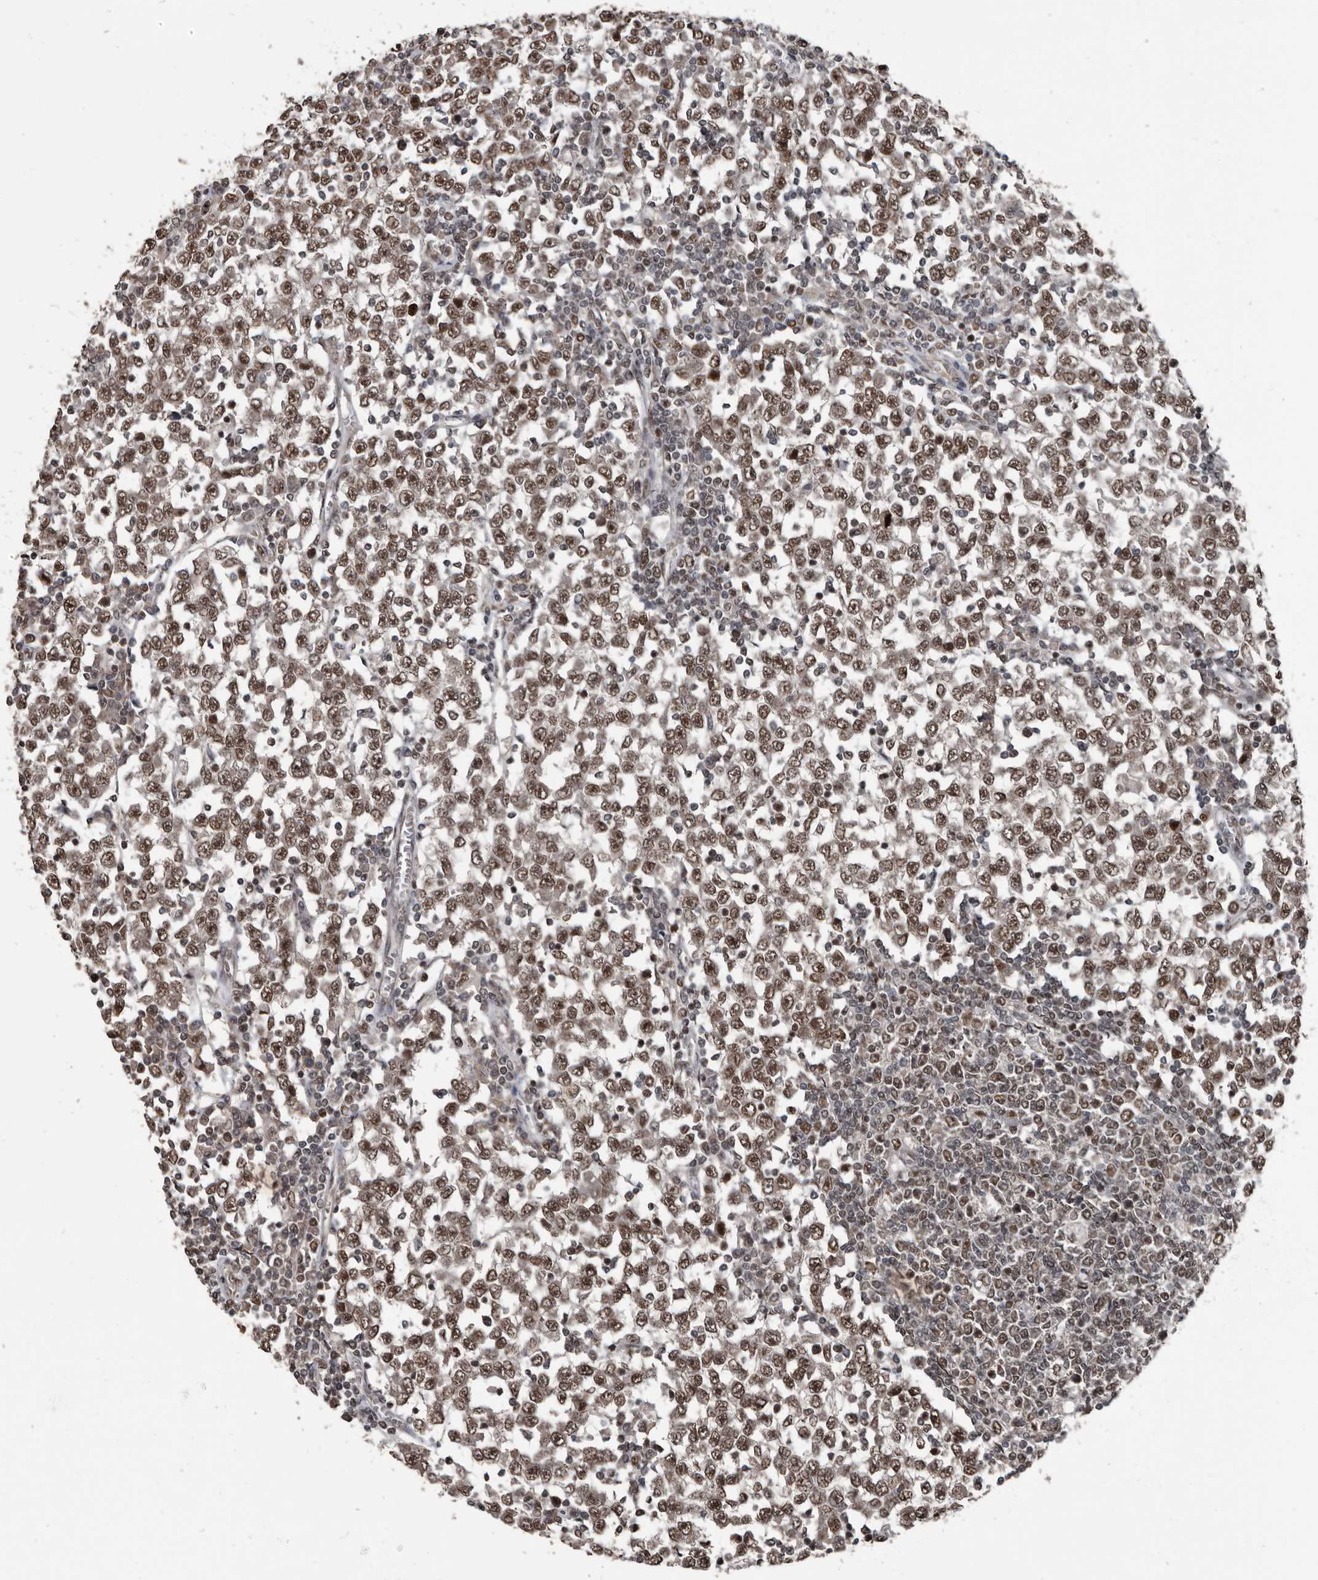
{"staining": {"intensity": "moderate", "quantity": ">75%", "location": "nuclear"}, "tissue": "testis cancer", "cell_type": "Tumor cells", "image_type": "cancer", "snomed": [{"axis": "morphology", "description": "Seminoma, NOS"}, {"axis": "topography", "description": "Testis"}], "caption": "DAB (3,3'-diaminobenzidine) immunohistochemical staining of testis cancer demonstrates moderate nuclear protein staining in about >75% of tumor cells.", "gene": "CHD1L", "patient": {"sex": "male", "age": 65}}